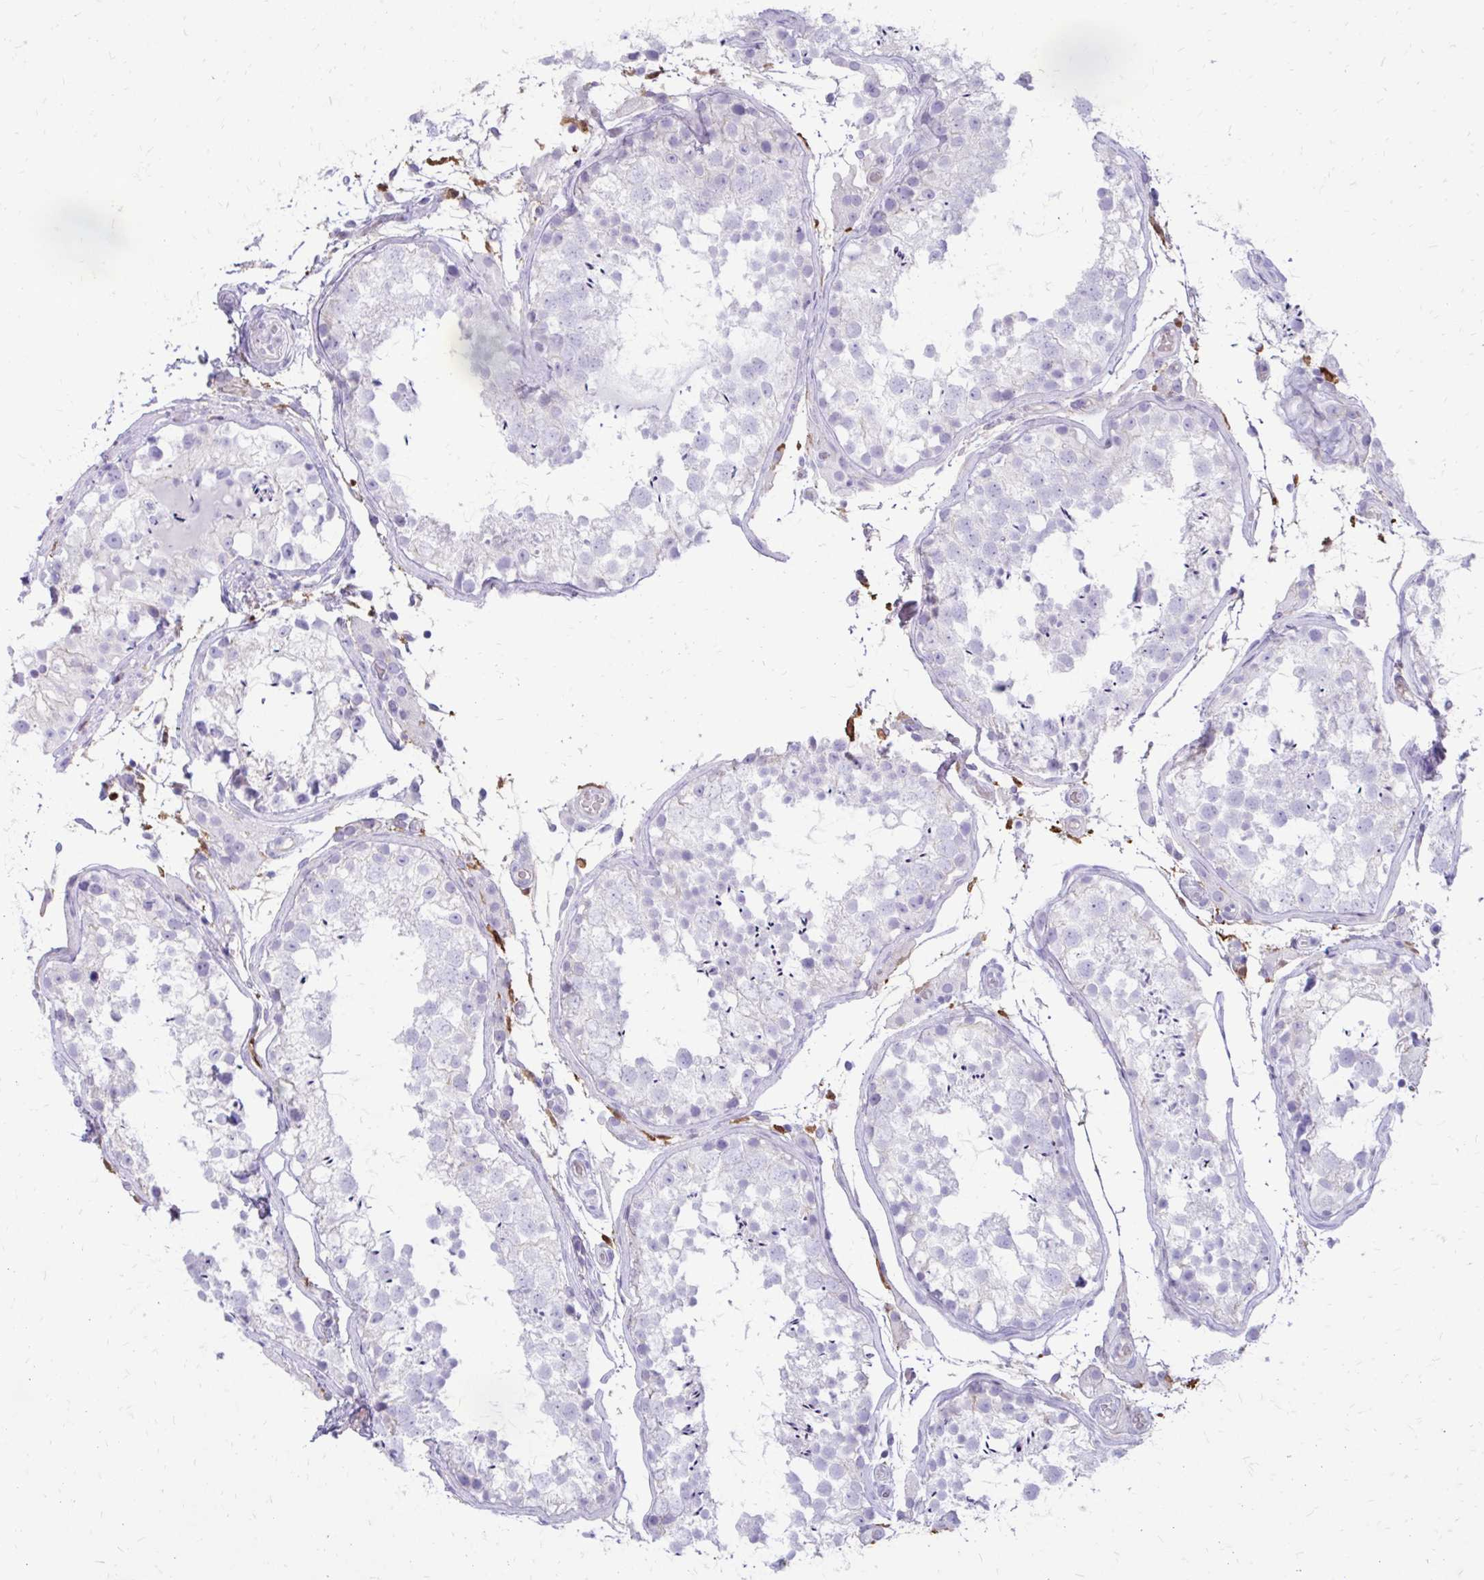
{"staining": {"intensity": "negative", "quantity": "none", "location": "none"}, "tissue": "testis", "cell_type": "Cells in seminiferous ducts", "image_type": "normal", "snomed": [{"axis": "morphology", "description": "Normal tissue, NOS"}, {"axis": "morphology", "description": "Seminoma, NOS"}, {"axis": "topography", "description": "Testis"}], "caption": "Immunohistochemical staining of benign testis demonstrates no significant expression in cells in seminiferous ducts.", "gene": "SIGLEC11", "patient": {"sex": "male", "age": 29}}